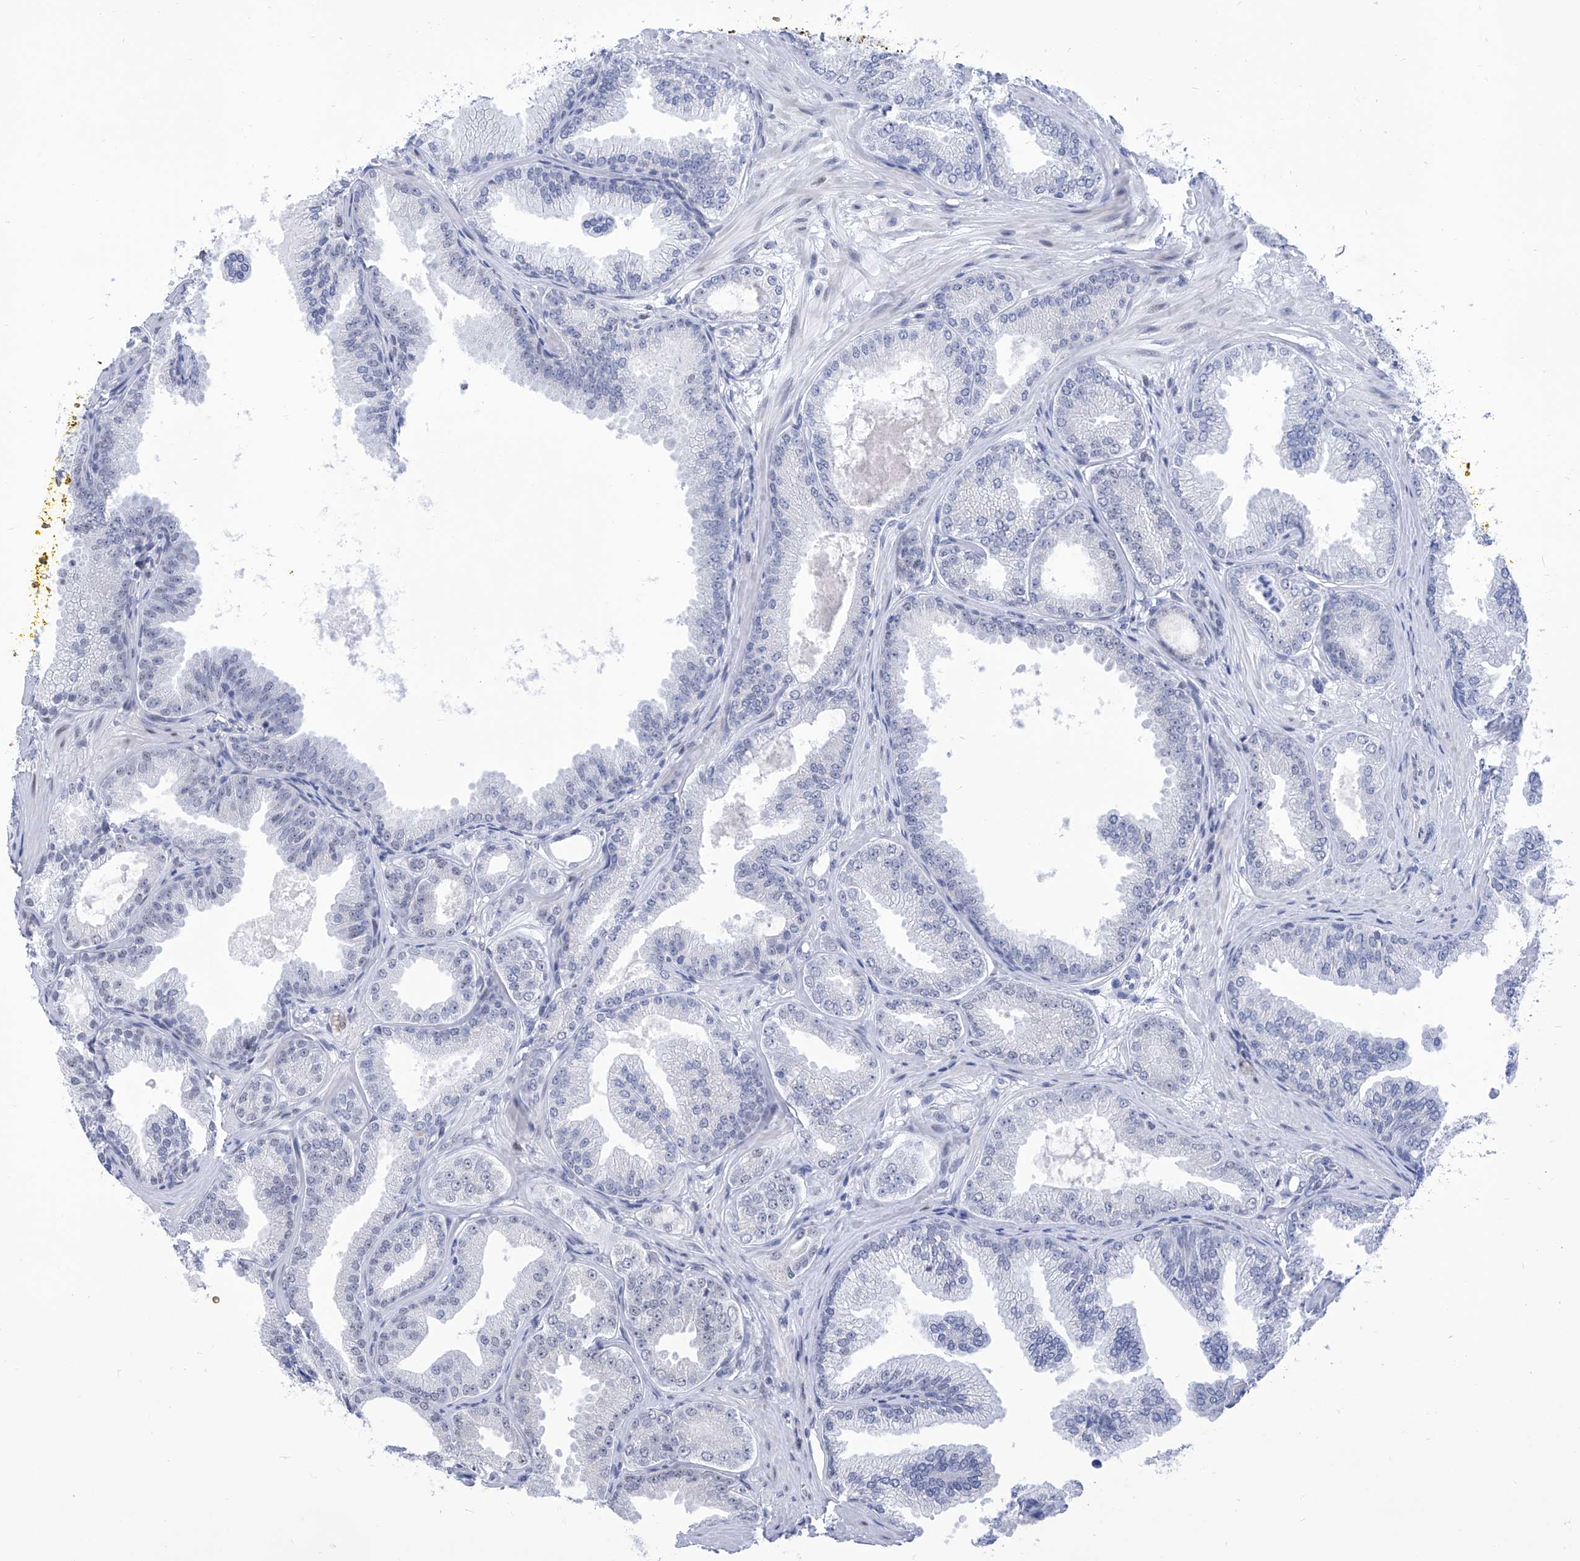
{"staining": {"intensity": "negative", "quantity": "none", "location": "none"}, "tissue": "prostate cancer", "cell_type": "Tumor cells", "image_type": "cancer", "snomed": [{"axis": "morphology", "description": "Adenocarcinoma, Low grade"}, {"axis": "topography", "description": "Prostate"}], "caption": "Photomicrograph shows no protein staining in tumor cells of prostate cancer (low-grade adenocarcinoma) tissue.", "gene": "SART1", "patient": {"sex": "male", "age": 63}}